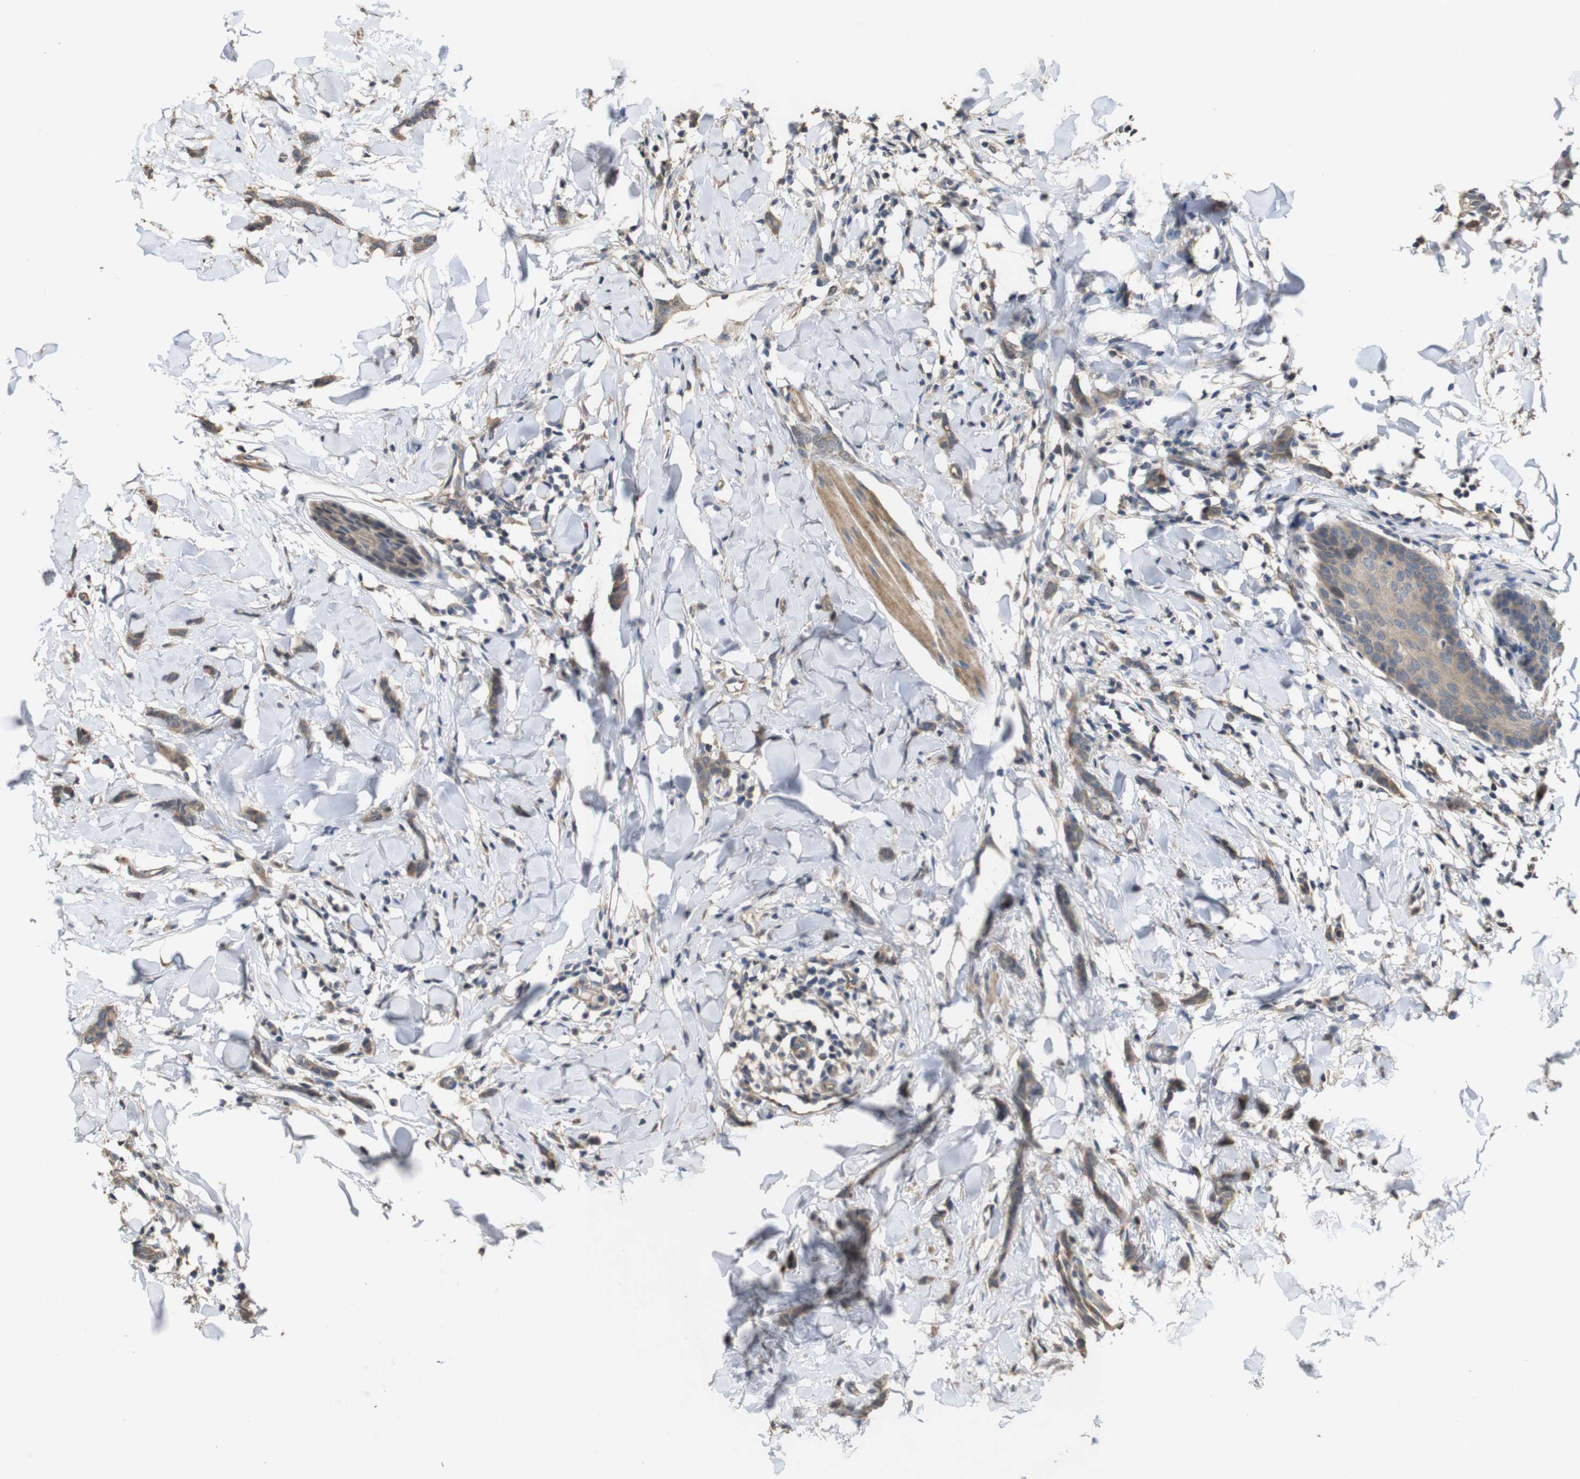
{"staining": {"intensity": "weak", "quantity": ">75%", "location": "cytoplasmic/membranous"}, "tissue": "breast cancer", "cell_type": "Tumor cells", "image_type": "cancer", "snomed": [{"axis": "morphology", "description": "Lobular carcinoma"}, {"axis": "topography", "description": "Skin"}, {"axis": "topography", "description": "Breast"}], "caption": "About >75% of tumor cells in breast cancer (lobular carcinoma) reveal weak cytoplasmic/membranous protein positivity as visualized by brown immunohistochemical staining.", "gene": "PCDHB10", "patient": {"sex": "female", "age": 46}}